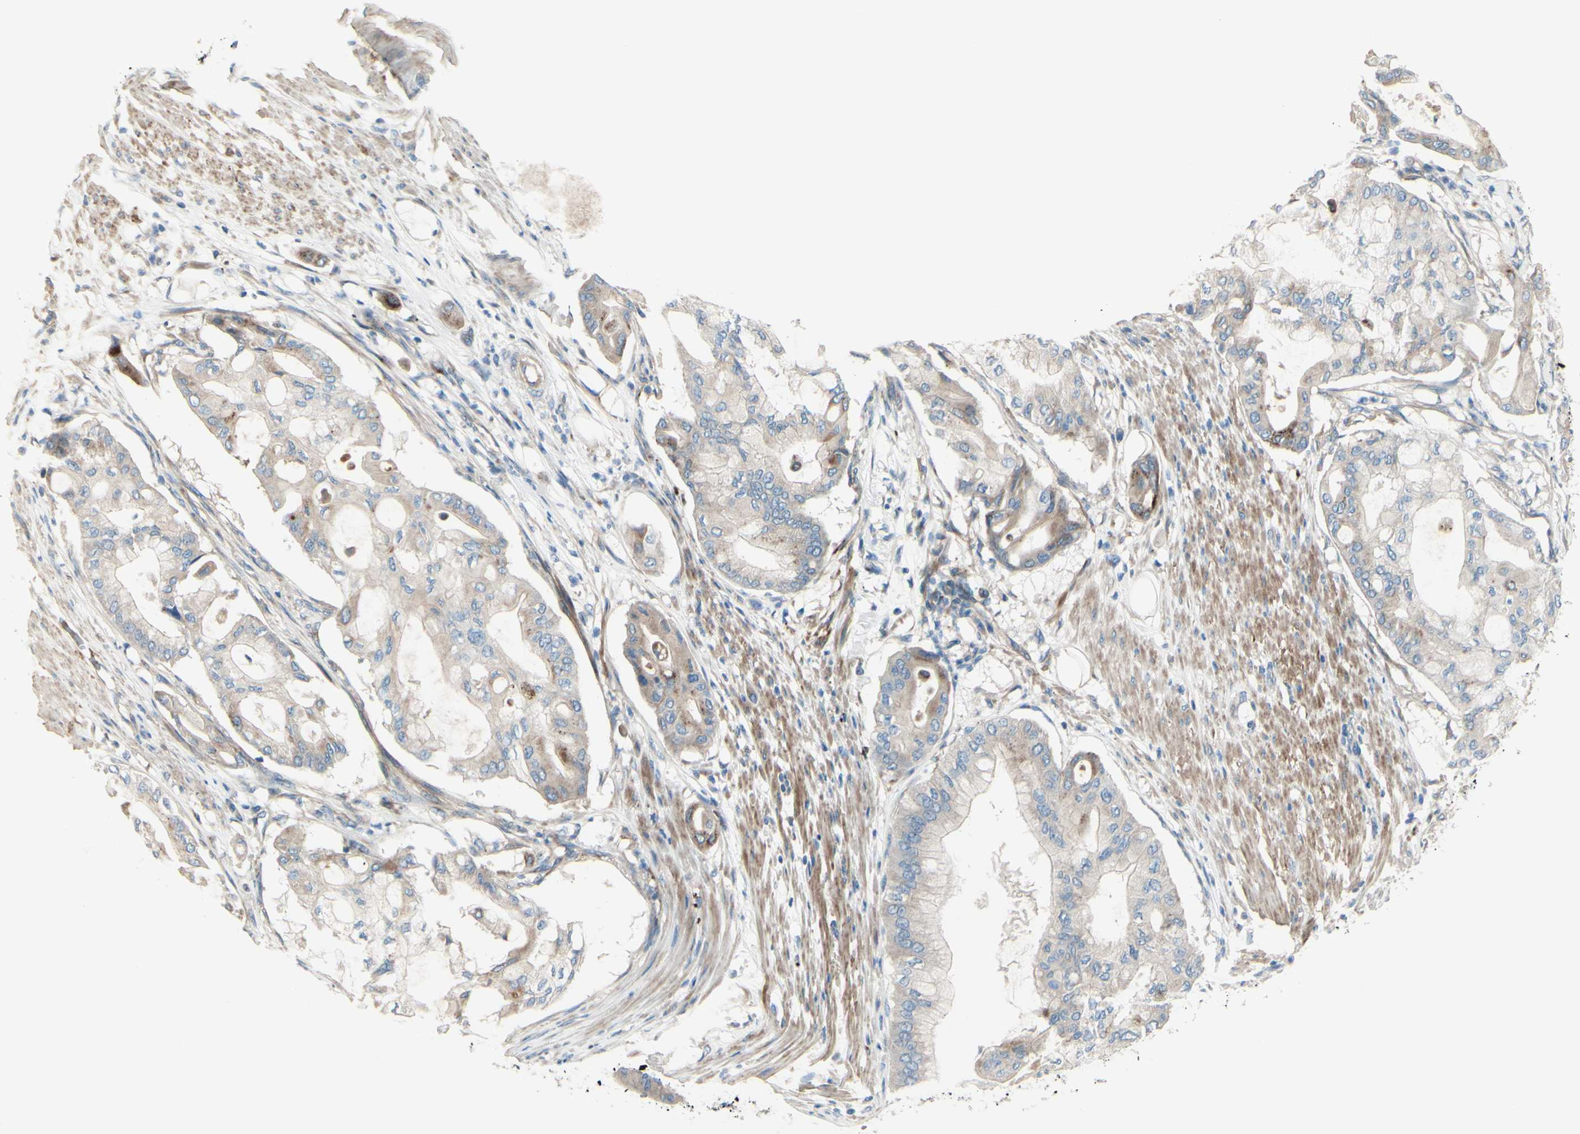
{"staining": {"intensity": "weak", "quantity": ">75%", "location": "cytoplasmic/membranous"}, "tissue": "pancreatic cancer", "cell_type": "Tumor cells", "image_type": "cancer", "snomed": [{"axis": "morphology", "description": "Adenocarcinoma, NOS"}, {"axis": "morphology", "description": "Adenocarcinoma, metastatic, NOS"}, {"axis": "topography", "description": "Lymph node"}, {"axis": "topography", "description": "Pancreas"}, {"axis": "topography", "description": "Duodenum"}], "caption": "Tumor cells display low levels of weak cytoplasmic/membranous positivity in approximately >75% of cells in pancreatic adenocarcinoma.", "gene": "PCDHGA2", "patient": {"sex": "female", "age": 64}}